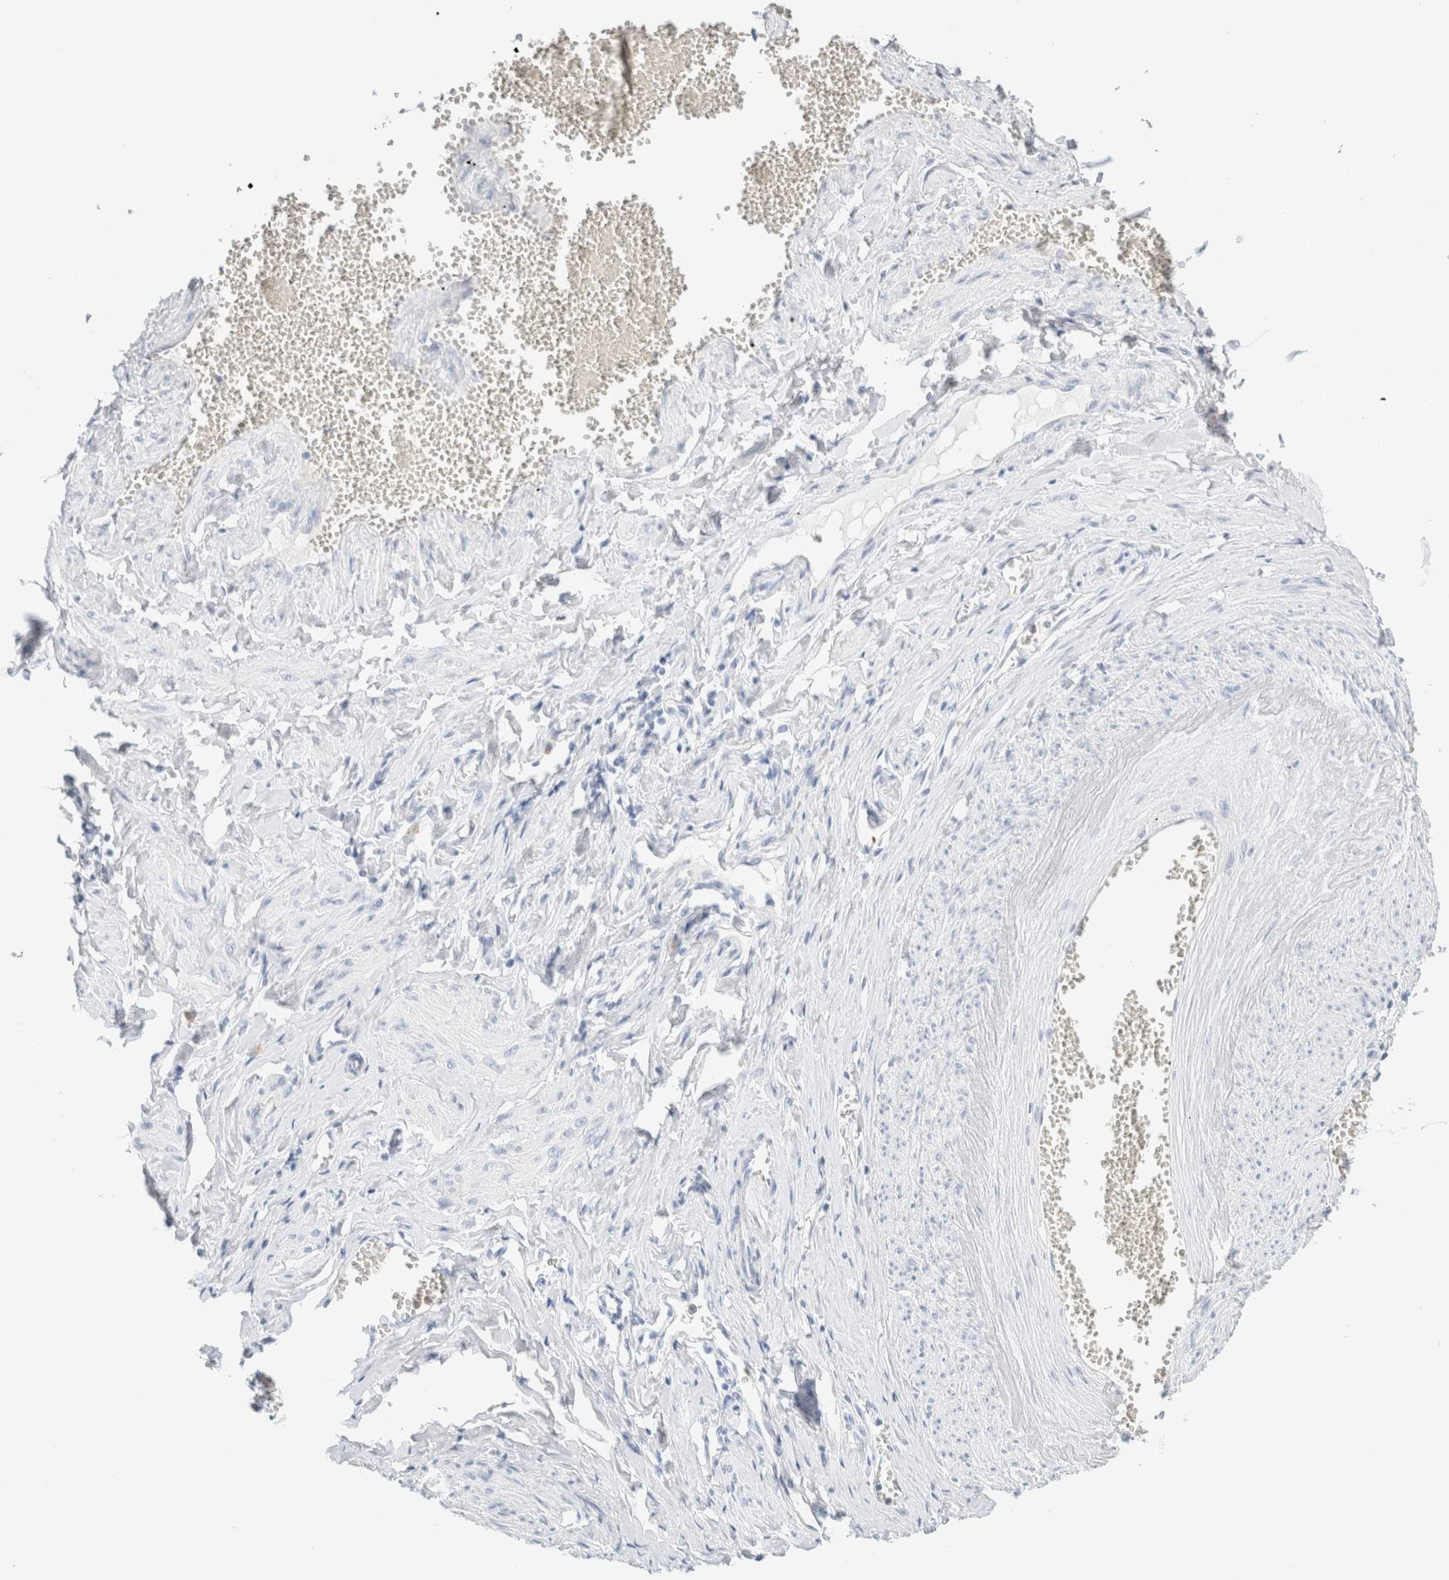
{"staining": {"intensity": "negative", "quantity": "none", "location": "none"}, "tissue": "adipose tissue", "cell_type": "Adipocytes", "image_type": "normal", "snomed": [{"axis": "morphology", "description": "Normal tissue, NOS"}, {"axis": "topography", "description": "Vascular tissue"}, {"axis": "topography", "description": "Fallopian tube"}, {"axis": "topography", "description": "Ovary"}], "caption": "Normal adipose tissue was stained to show a protein in brown. There is no significant expression in adipocytes. The staining is performed using DAB brown chromogen with nuclei counter-stained in using hematoxylin.", "gene": "ARG1", "patient": {"sex": "female", "age": 67}}